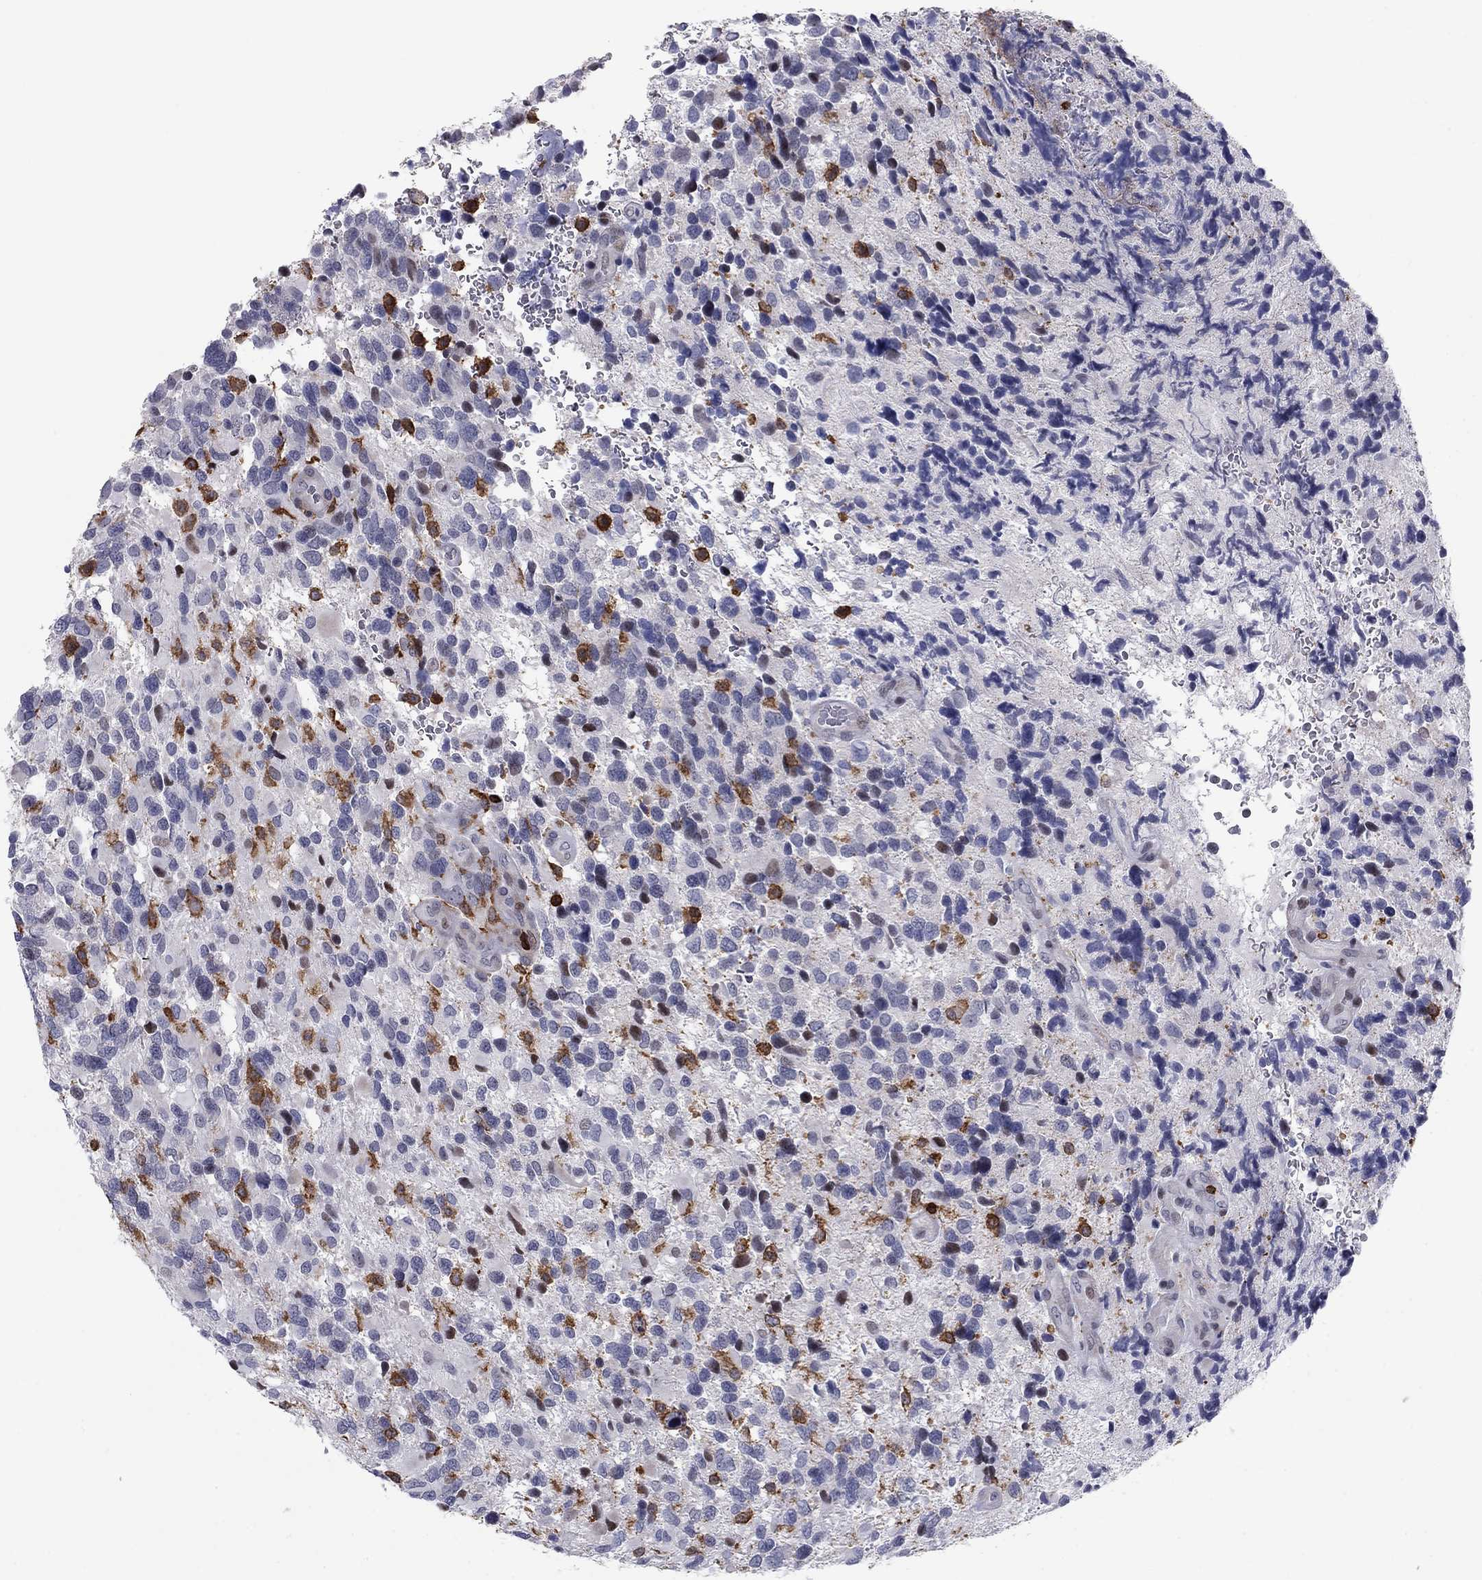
{"staining": {"intensity": "negative", "quantity": "none", "location": "none"}, "tissue": "glioma", "cell_type": "Tumor cells", "image_type": "cancer", "snomed": [{"axis": "morphology", "description": "Glioma, malignant, Low grade"}, {"axis": "topography", "description": "Brain"}], "caption": "Photomicrograph shows no protein expression in tumor cells of malignant glioma (low-grade) tissue. Nuclei are stained in blue.", "gene": "ARHGAP27", "patient": {"sex": "female", "age": 32}}